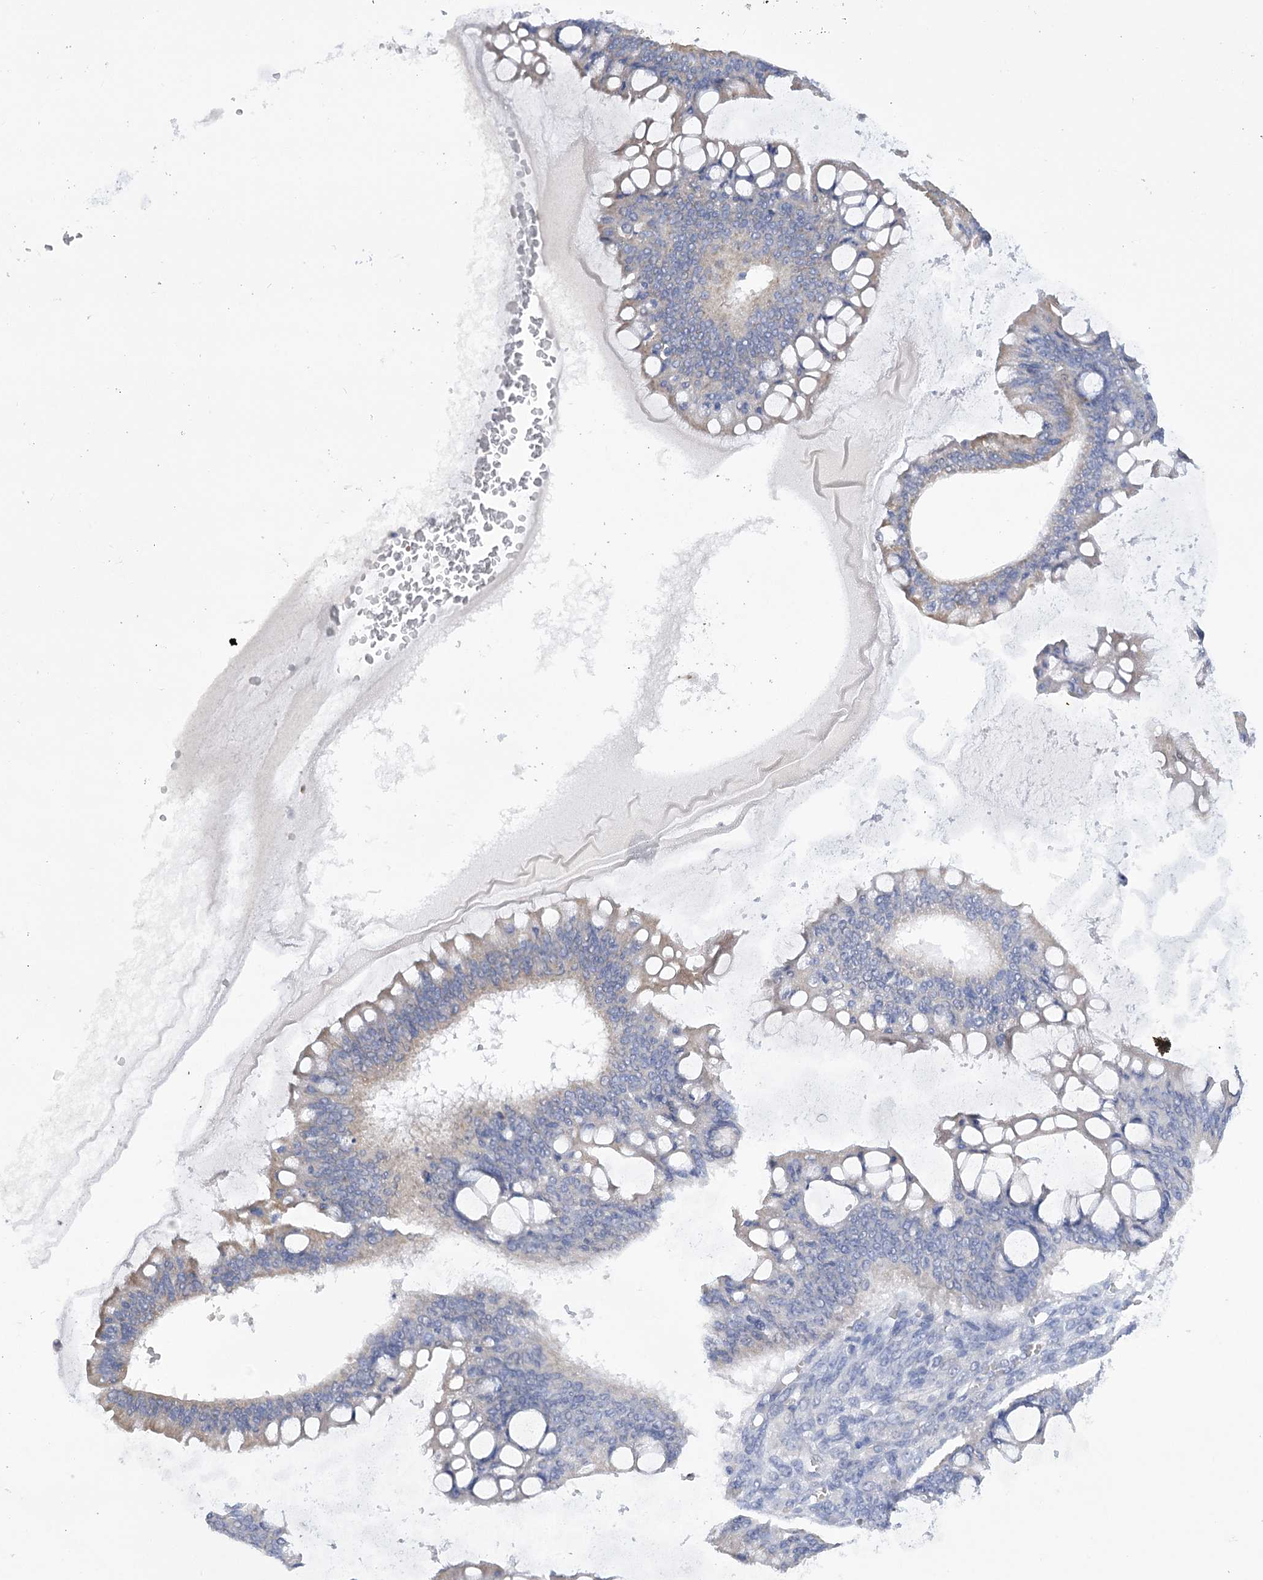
{"staining": {"intensity": "weak", "quantity": "<25%", "location": "cytoplasmic/membranous"}, "tissue": "ovarian cancer", "cell_type": "Tumor cells", "image_type": "cancer", "snomed": [{"axis": "morphology", "description": "Cystadenocarcinoma, mucinous, NOS"}, {"axis": "topography", "description": "Ovary"}], "caption": "IHC of human ovarian cancer (mucinous cystadenocarcinoma) reveals no expression in tumor cells.", "gene": "DCUN1D1", "patient": {"sex": "female", "age": 73}}